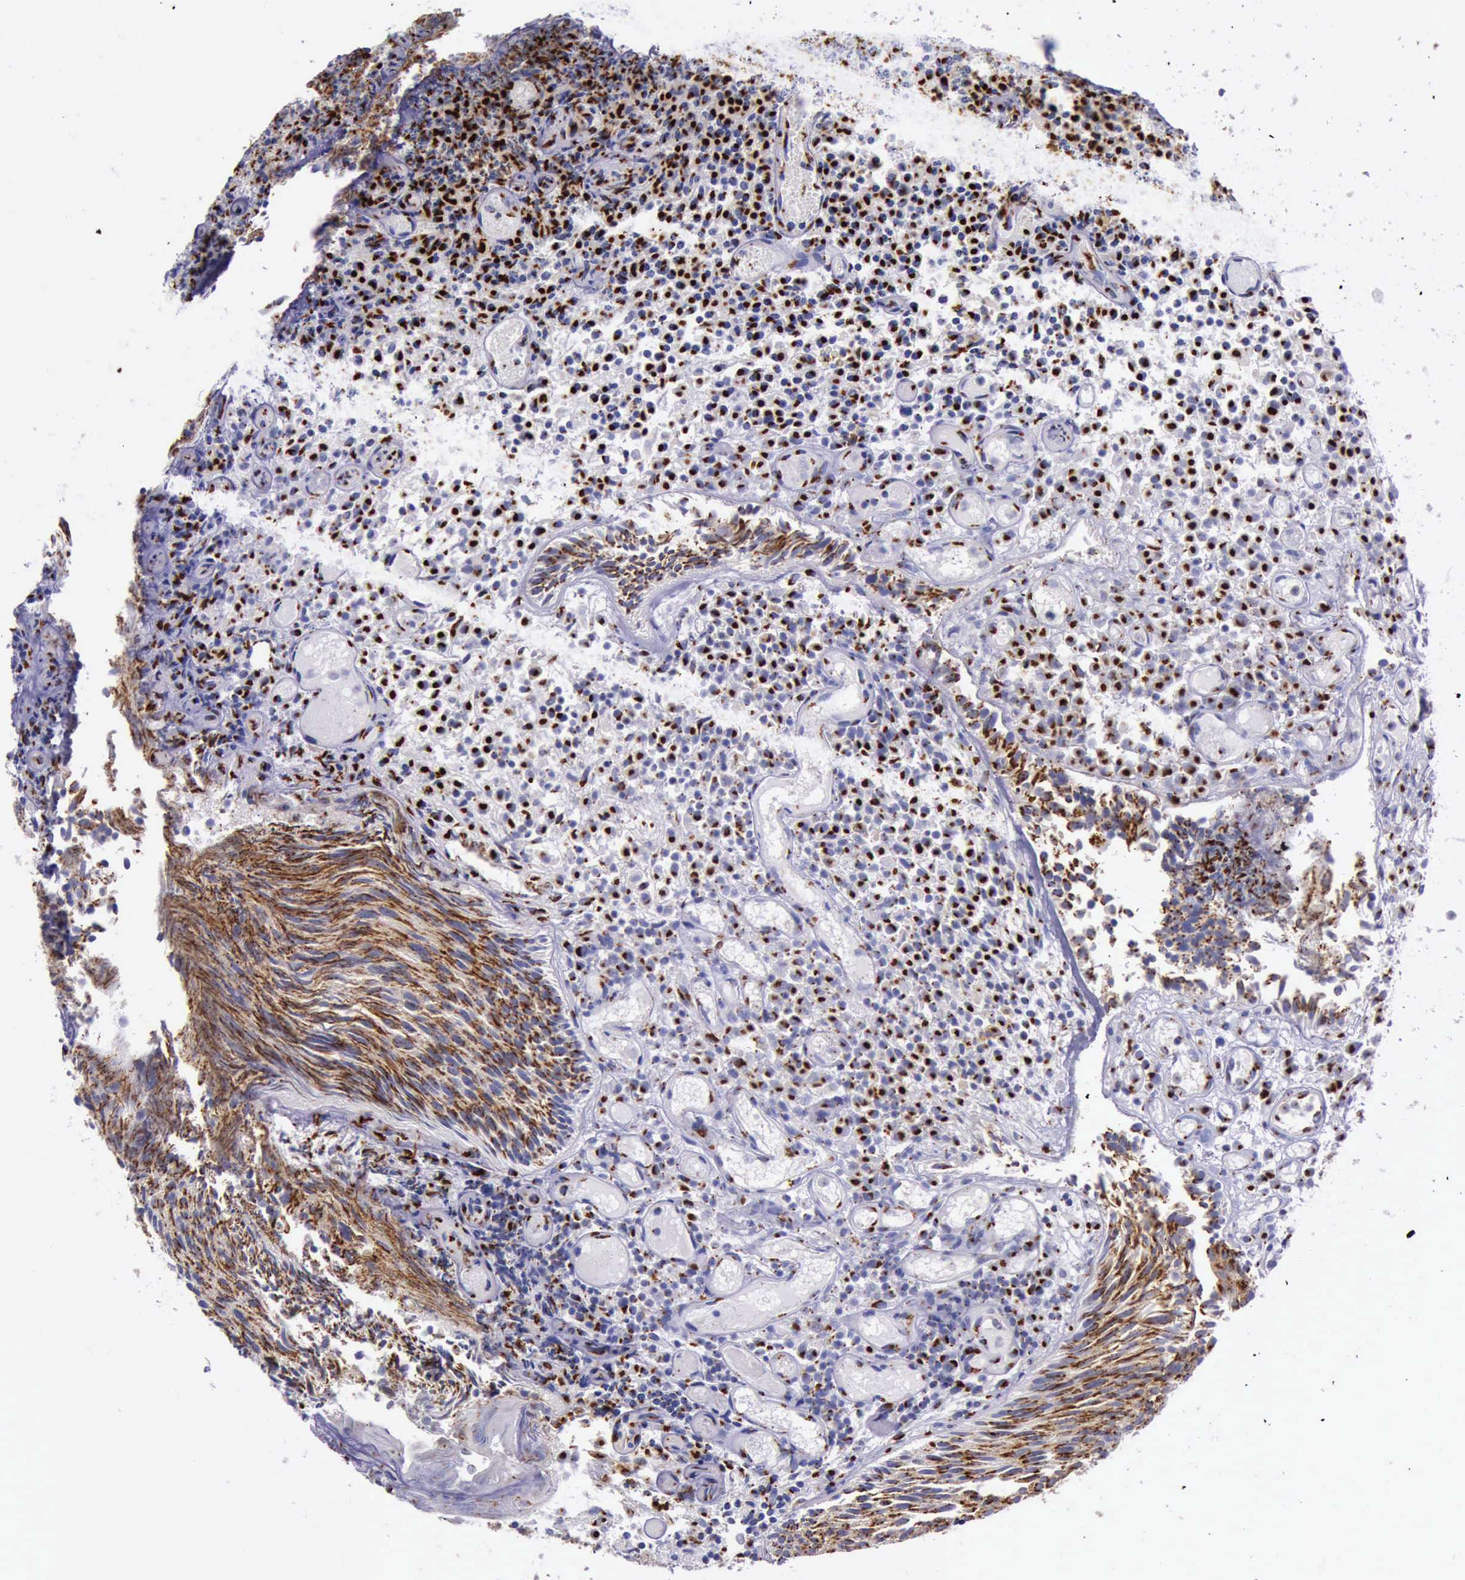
{"staining": {"intensity": "strong", "quantity": ">75%", "location": "cytoplasmic/membranous"}, "tissue": "urothelial cancer", "cell_type": "Tumor cells", "image_type": "cancer", "snomed": [{"axis": "morphology", "description": "Urothelial carcinoma, Low grade"}, {"axis": "topography", "description": "Urinary bladder"}], "caption": "This is an image of immunohistochemistry staining of urothelial carcinoma (low-grade), which shows strong expression in the cytoplasmic/membranous of tumor cells.", "gene": "GOLGA5", "patient": {"sex": "male", "age": 85}}